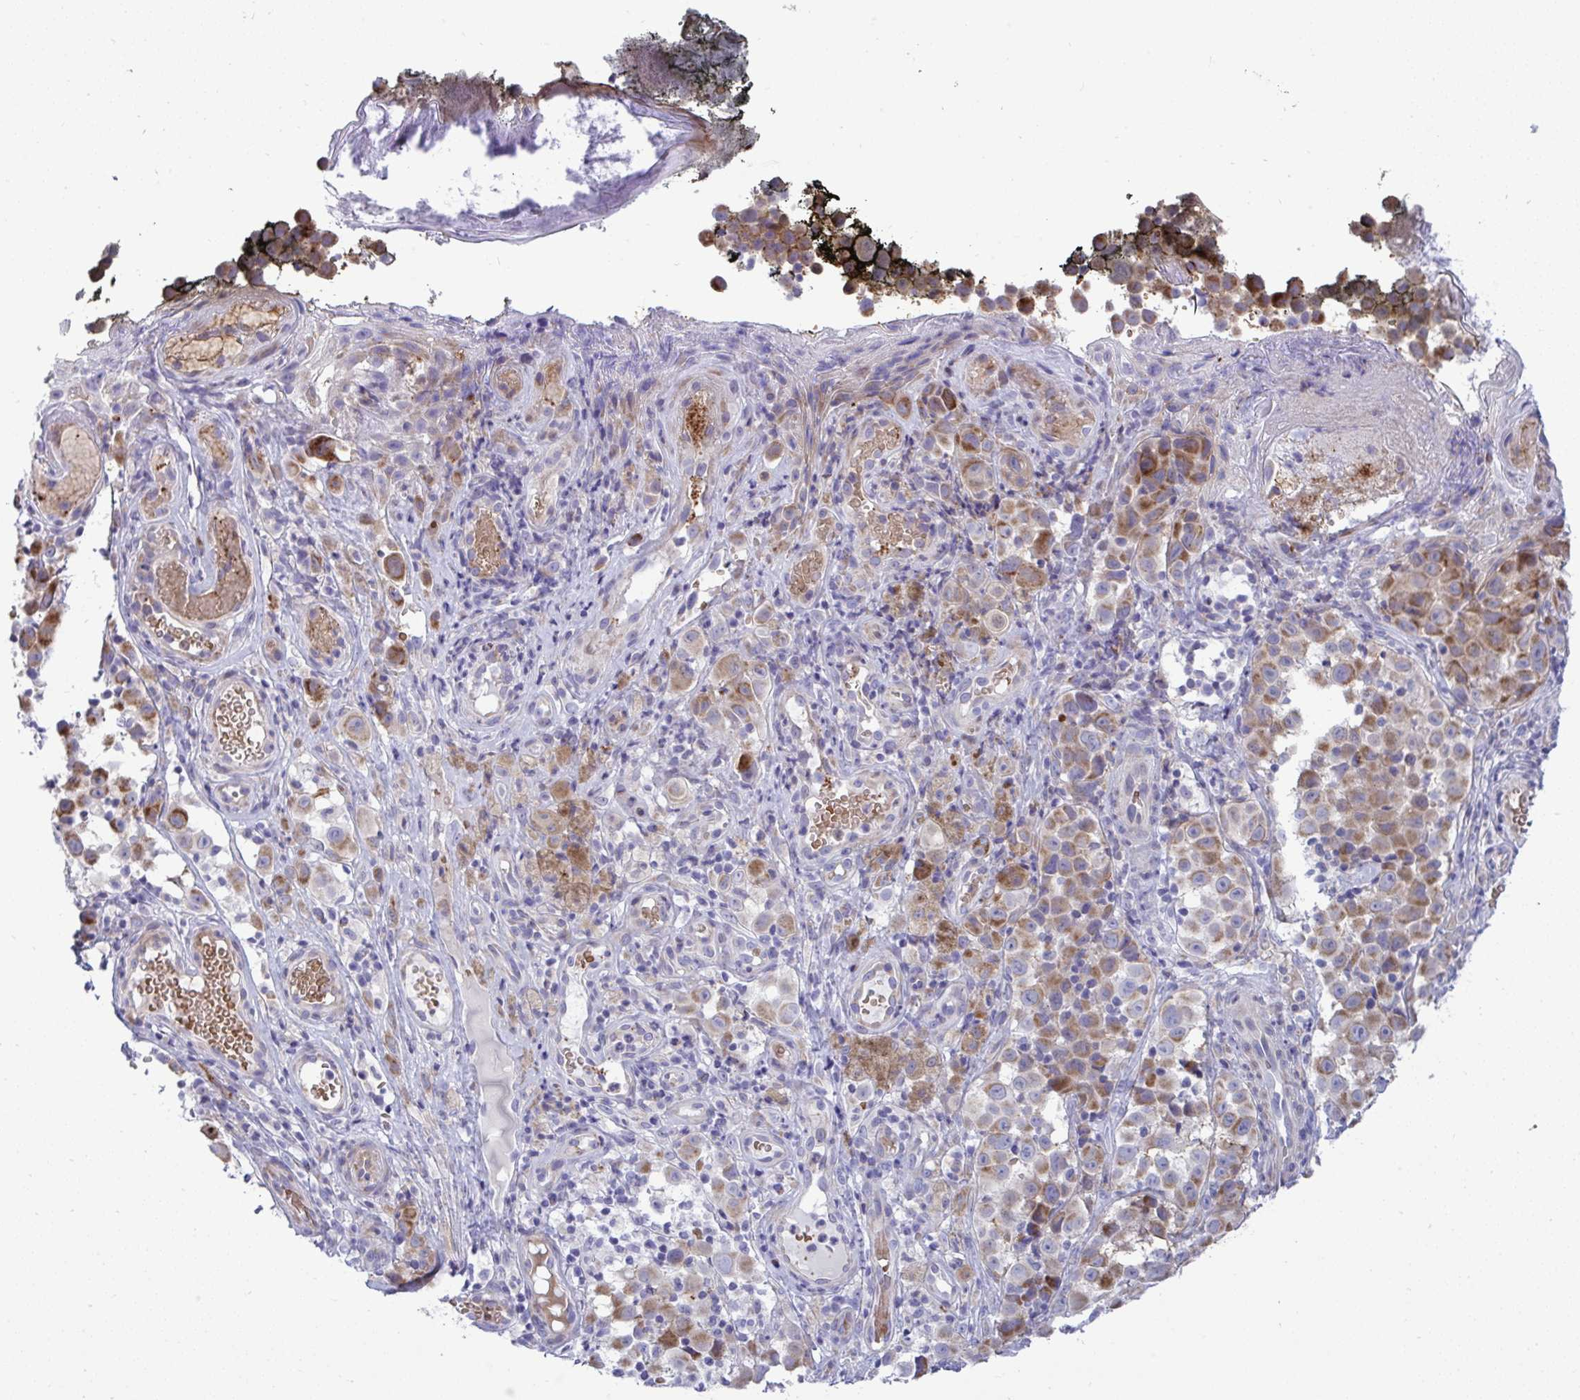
{"staining": {"intensity": "moderate", "quantity": ">75%", "location": "cytoplasmic/membranous"}, "tissue": "melanoma", "cell_type": "Tumor cells", "image_type": "cancer", "snomed": [{"axis": "morphology", "description": "Malignant melanoma, NOS"}, {"axis": "topography", "description": "Skin"}], "caption": "The photomicrograph displays immunohistochemical staining of melanoma. There is moderate cytoplasmic/membranous expression is seen in approximately >75% of tumor cells.", "gene": "NTN1", "patient": {"sex": "male", "age": 64}}